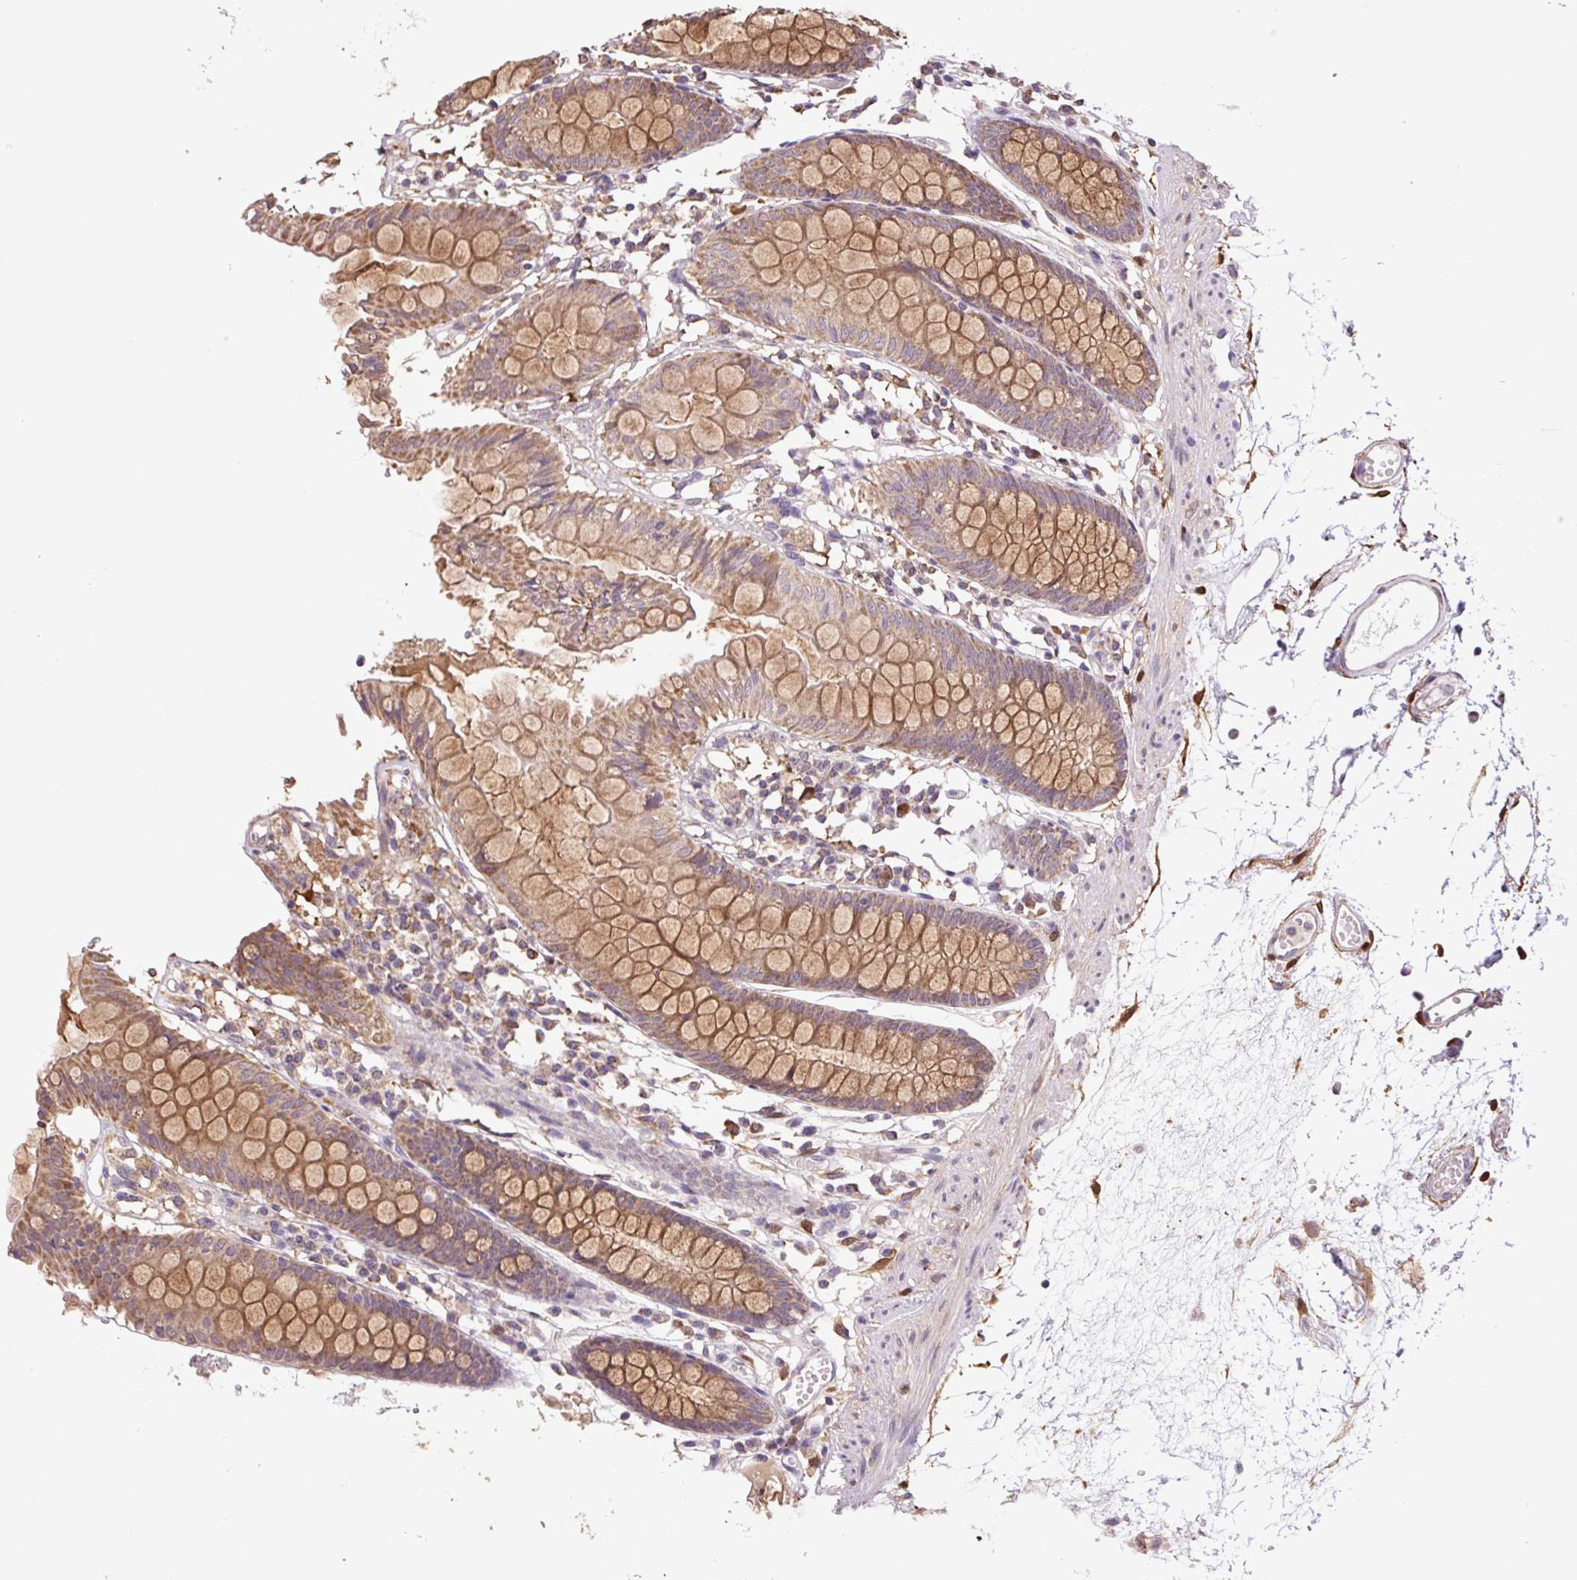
{"staining": {"intensity": "weak", "quantity": "<25%", "location": "cytoplasmic/membranous"}, "tissue": "colon", "cell_type": "Endothelial cells", "image_type": "normal", "snomed": [{"axis": "morphology", "description": "Normal tissue, NOS"}, {"axis": "topography", "description": "Colon"}], "caption": "This is an IHC image of unremarkable human colon. There is no staining in endothelial cells.", "gene": "SGF29", "patient": {"sex": "female", "age": 84}}